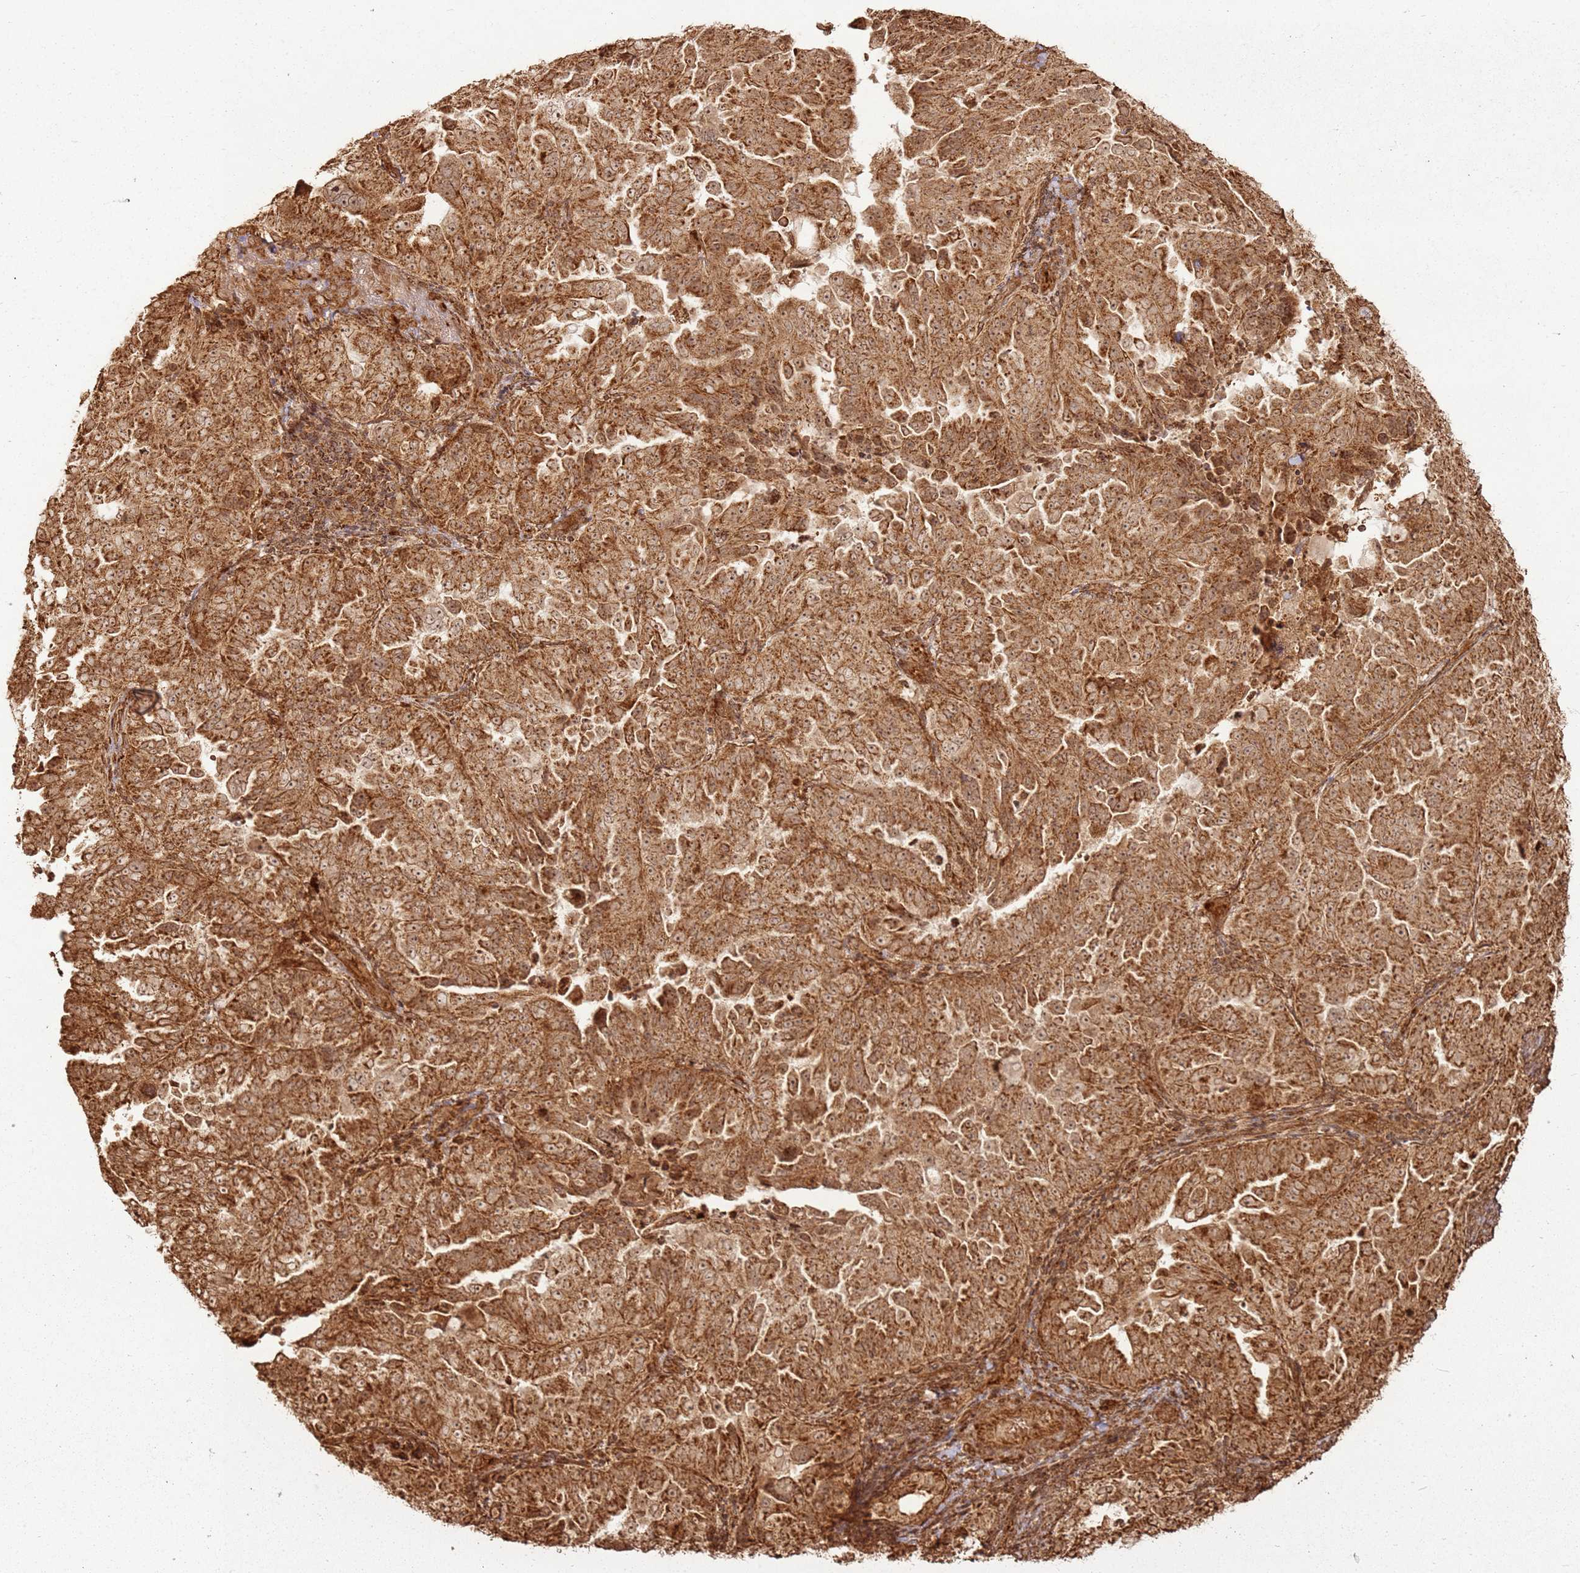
{"staining": {"intensity": "moderate", "quantity": ">75%", "location": "cytoplasmic/membranous,nuclear"}, "tissue": "endometrial cancer", "cell_type": "Tumor cells", "image_type": "cancer", "snomed": [{"axis": "morphology", "description": "Adenocarcinoma, NOS"}, {"axis": "topography", "description": "Endometrium"}], "caption": "Immunohistochemical staining of adenocarcinoma (endometrial) shows moderate cytoplasmic/membranous and nuclear protein positivity in about >75% of tumor cells. (Stains: DAB in brown, nuclei in blue, Microscopy: brightfield microscopy at high magnification).", "gene": "MRPS6", "patient": {"sex": "female", "age": 65}}